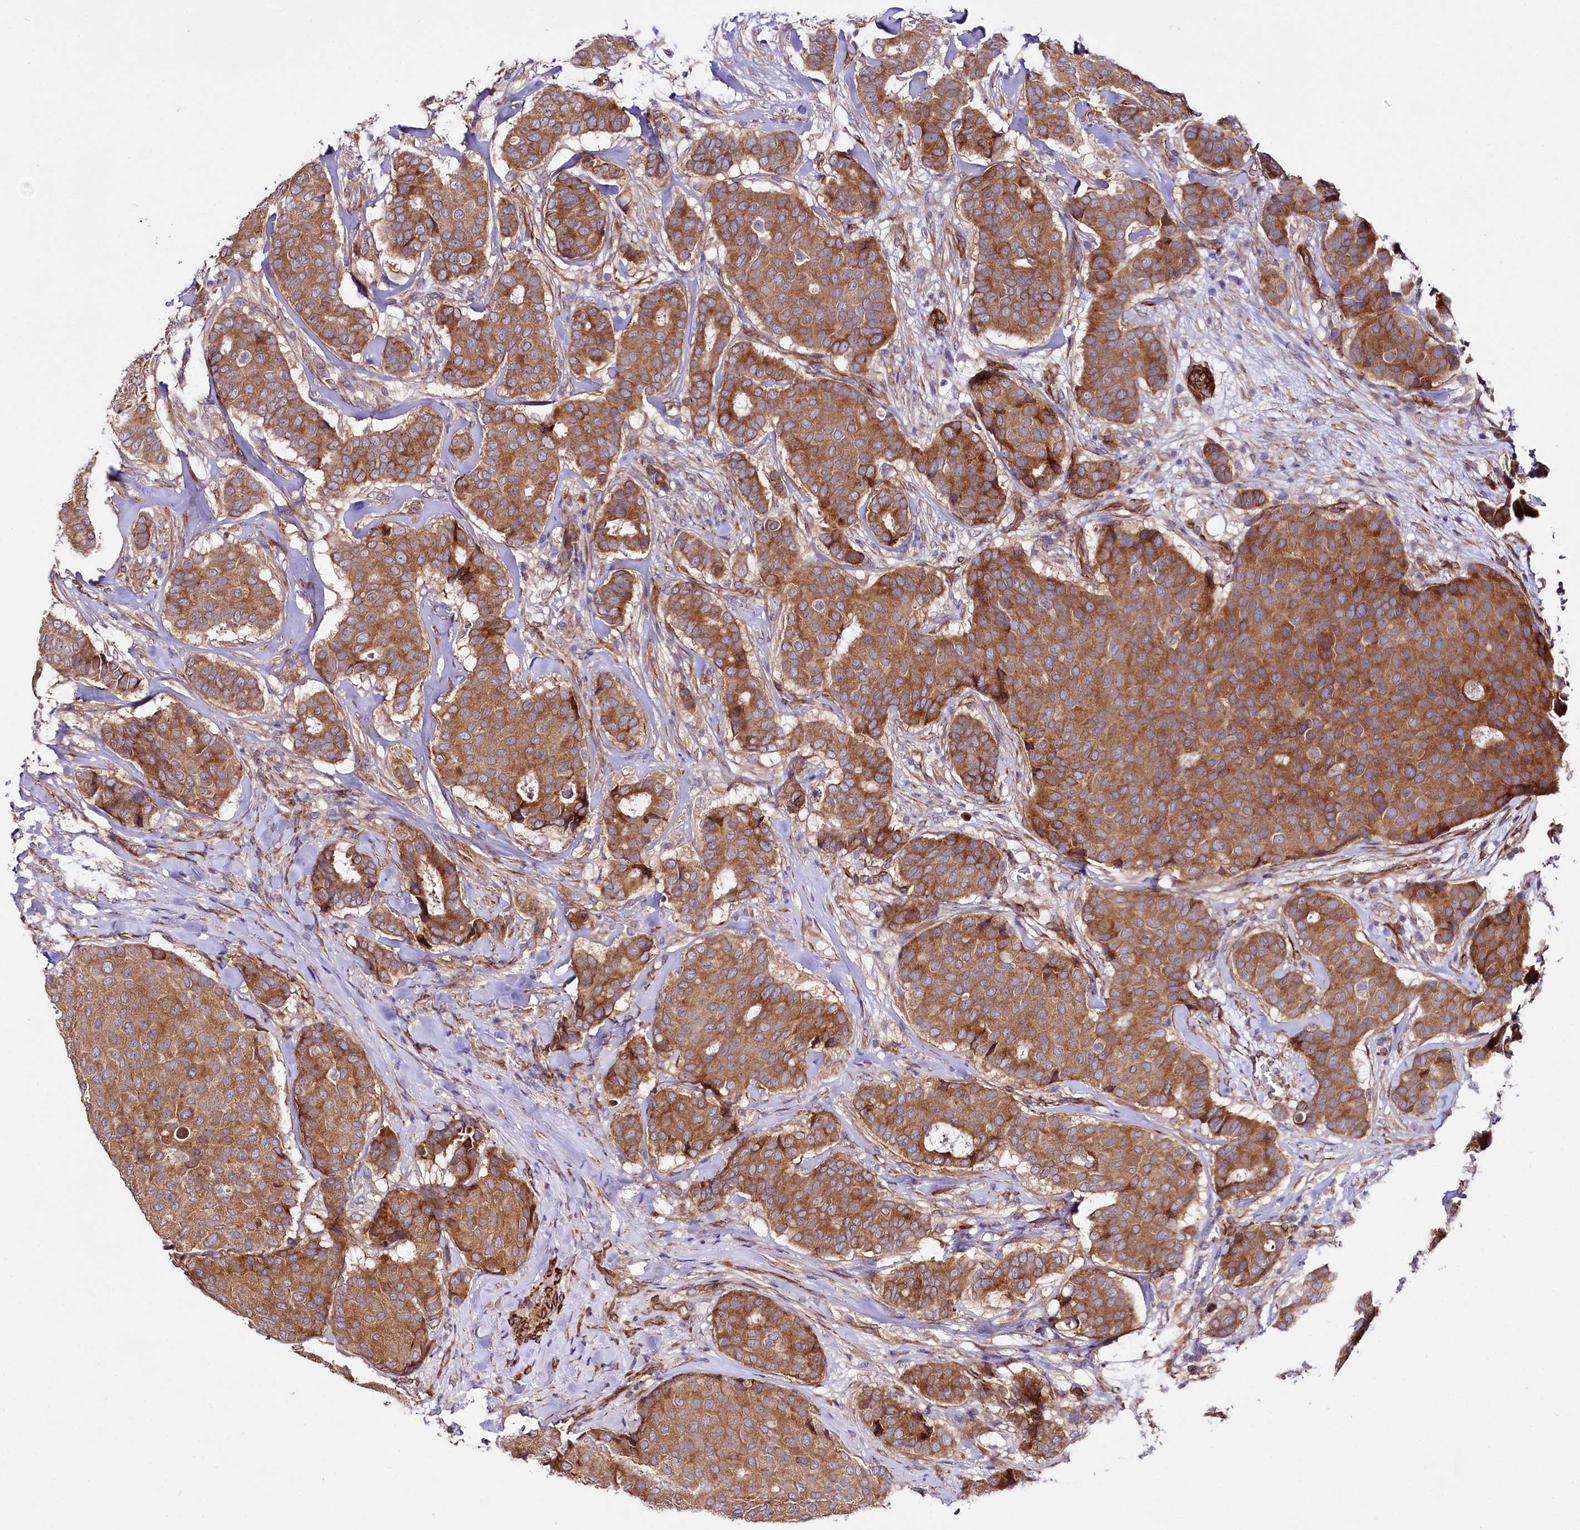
{"staining": {"intensity": "moderate", "quantity": ">75%", "location": "cytoplasmic/membranous"}, "tissue": "breast cancer", "cell_type": "Tumor cells", "image_type": "cancer", "snomed": [{"axis": "morphology", "description": "Duct carcinoma"}, {"axis": "topography", "description": "Breast"}], "caption": "Immunohistochemical staining of human invasive ductal carcinoma (breast) shows medium levels of moderate cytoplasmic/membranous protein positivity in approximately >75% of tumor cells.", "gene": "SPATS2", "patient": {"sex": "female", "age": 75}}